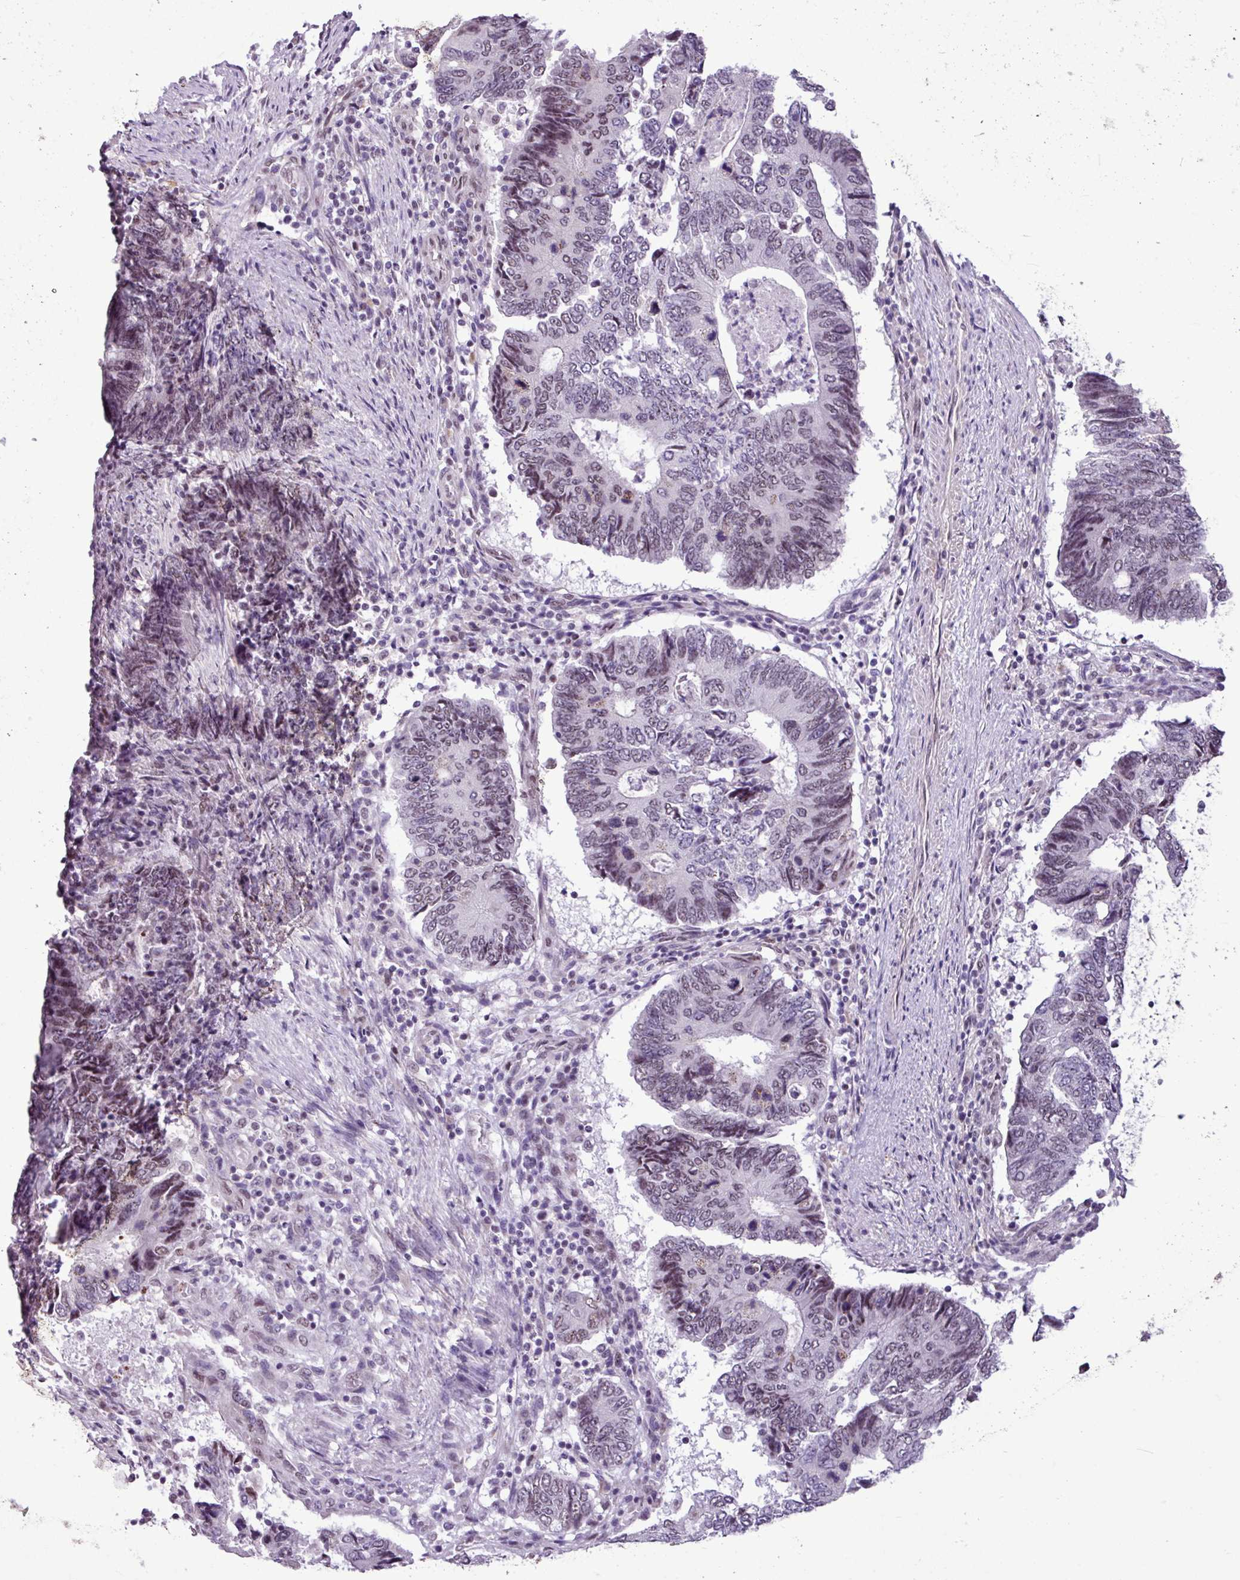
{"staining": {"intensity": "weak", "quantity": ">75%", "location": "nuclear"}, "tissue": "colorectal cancer", "cell_type": "Tumor cells", "image_type": "cancer", "snomed": [{"axis": "morphology", "description": "Adenocarcinoma, NOS"}, {"axis": "topography", "description": "Colon"}], "caption": "Immunohistochemical staining of human colorectal adenocarcinoma shows low levels of weak nuclear protein expression in about >75% of tumor cells.", "gene": "UTP18", "patient": {"sex": "male", "age": 87}}